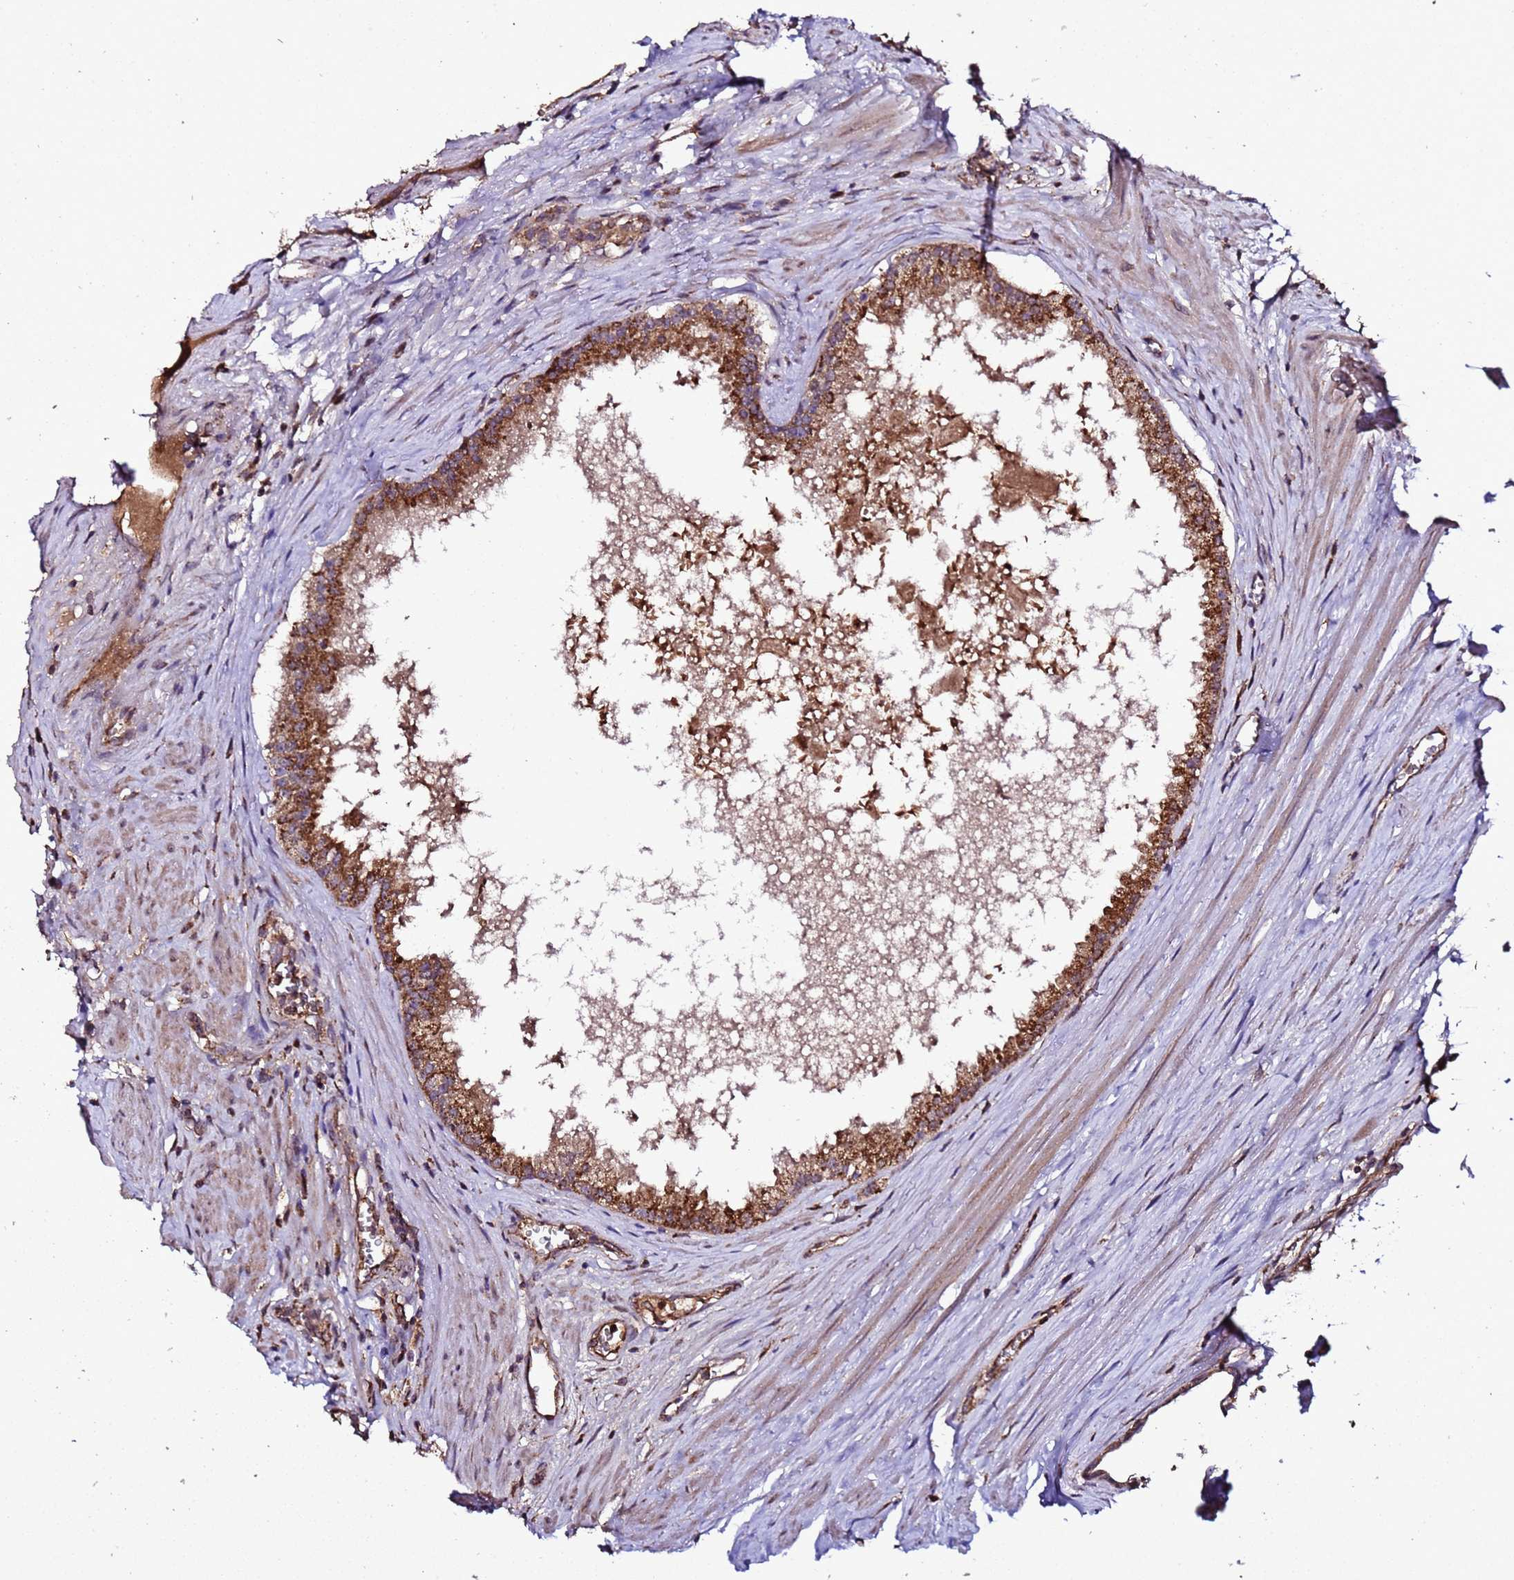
{"staining": {"intensity": "strong", "quantity": ">75%", "location": "cytoplasmic/membranous"}, "tissue": "prostate cancer", "cell_type": "Tumor cells", "image_type": "cancer", "snomed": [{"axis": "morphology", "description": "Adenocarcinoma, High grade"}, {"axis": "topography", "description": "Prostate"}], "caption": "Protein analysis of prostate adenocarcinoma (high-grade) tissue reveals strong cytoplasmic/membranous staining in approximately >75% of tumor cells.", "gene": "HSPBAP1", "patient": {"sex": "male", "age": 68}}